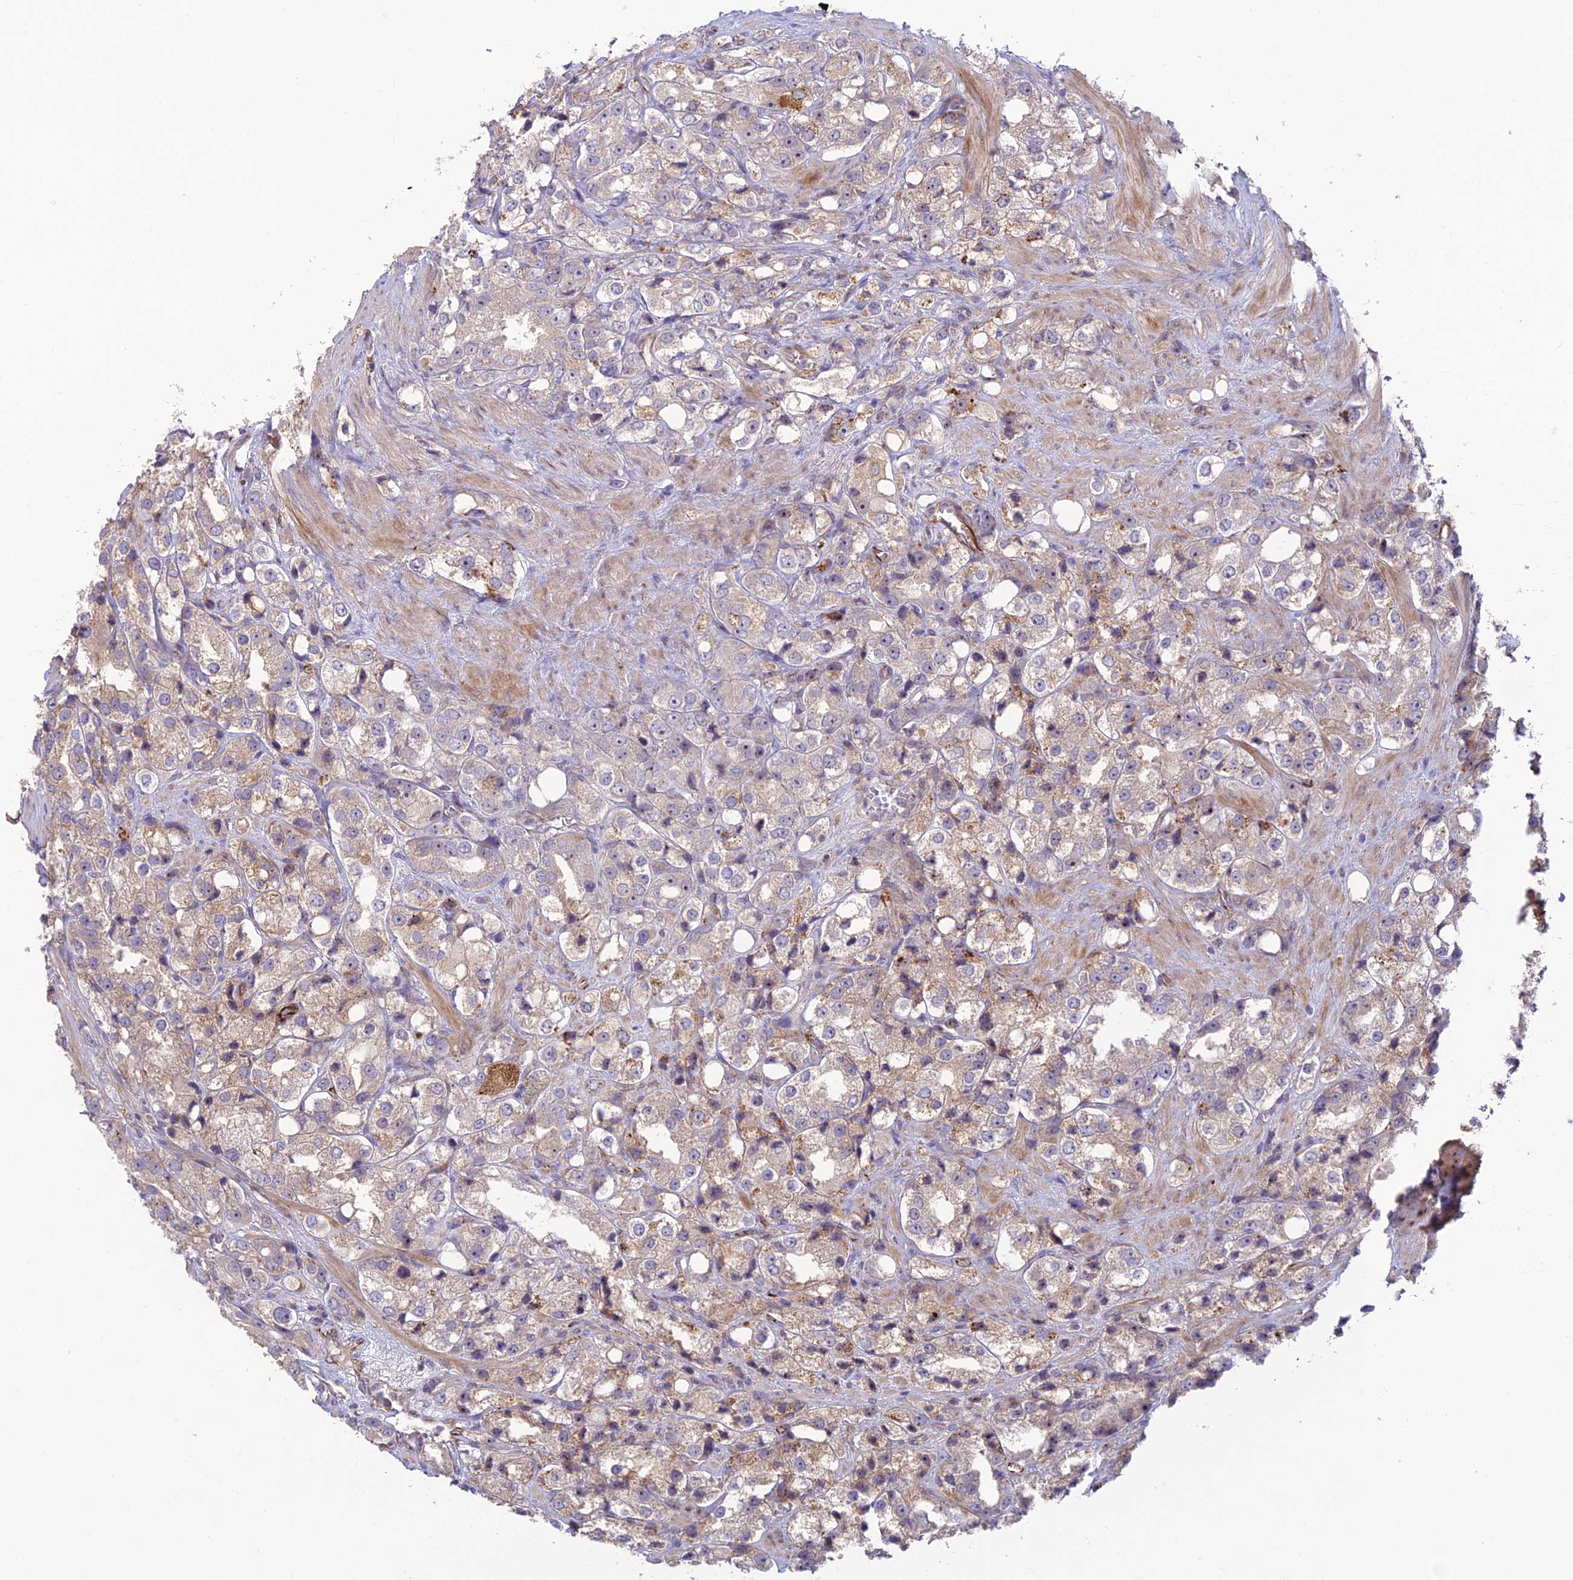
{"staining": {"intensity": "weak", "quantity": "25%-75%", "location": "cytoplasmic/membranous"}, "tissue": "prostate cancer", "cell_type": "Tumor cells", "image_type": "cancer", "snomed": [{"axis": "morphology", "description": "Adenocarcinoma, NOS"}, {"axis": "topography", "description": "Prostate"}], "caption": "An image of prostate adenocarcinoma stained for a protein shows weak cytoplasmic/membranous brown staining in tumor cells.", "gene": "ST8SIA5", "patient": {"sex": "male", "age": 79}}